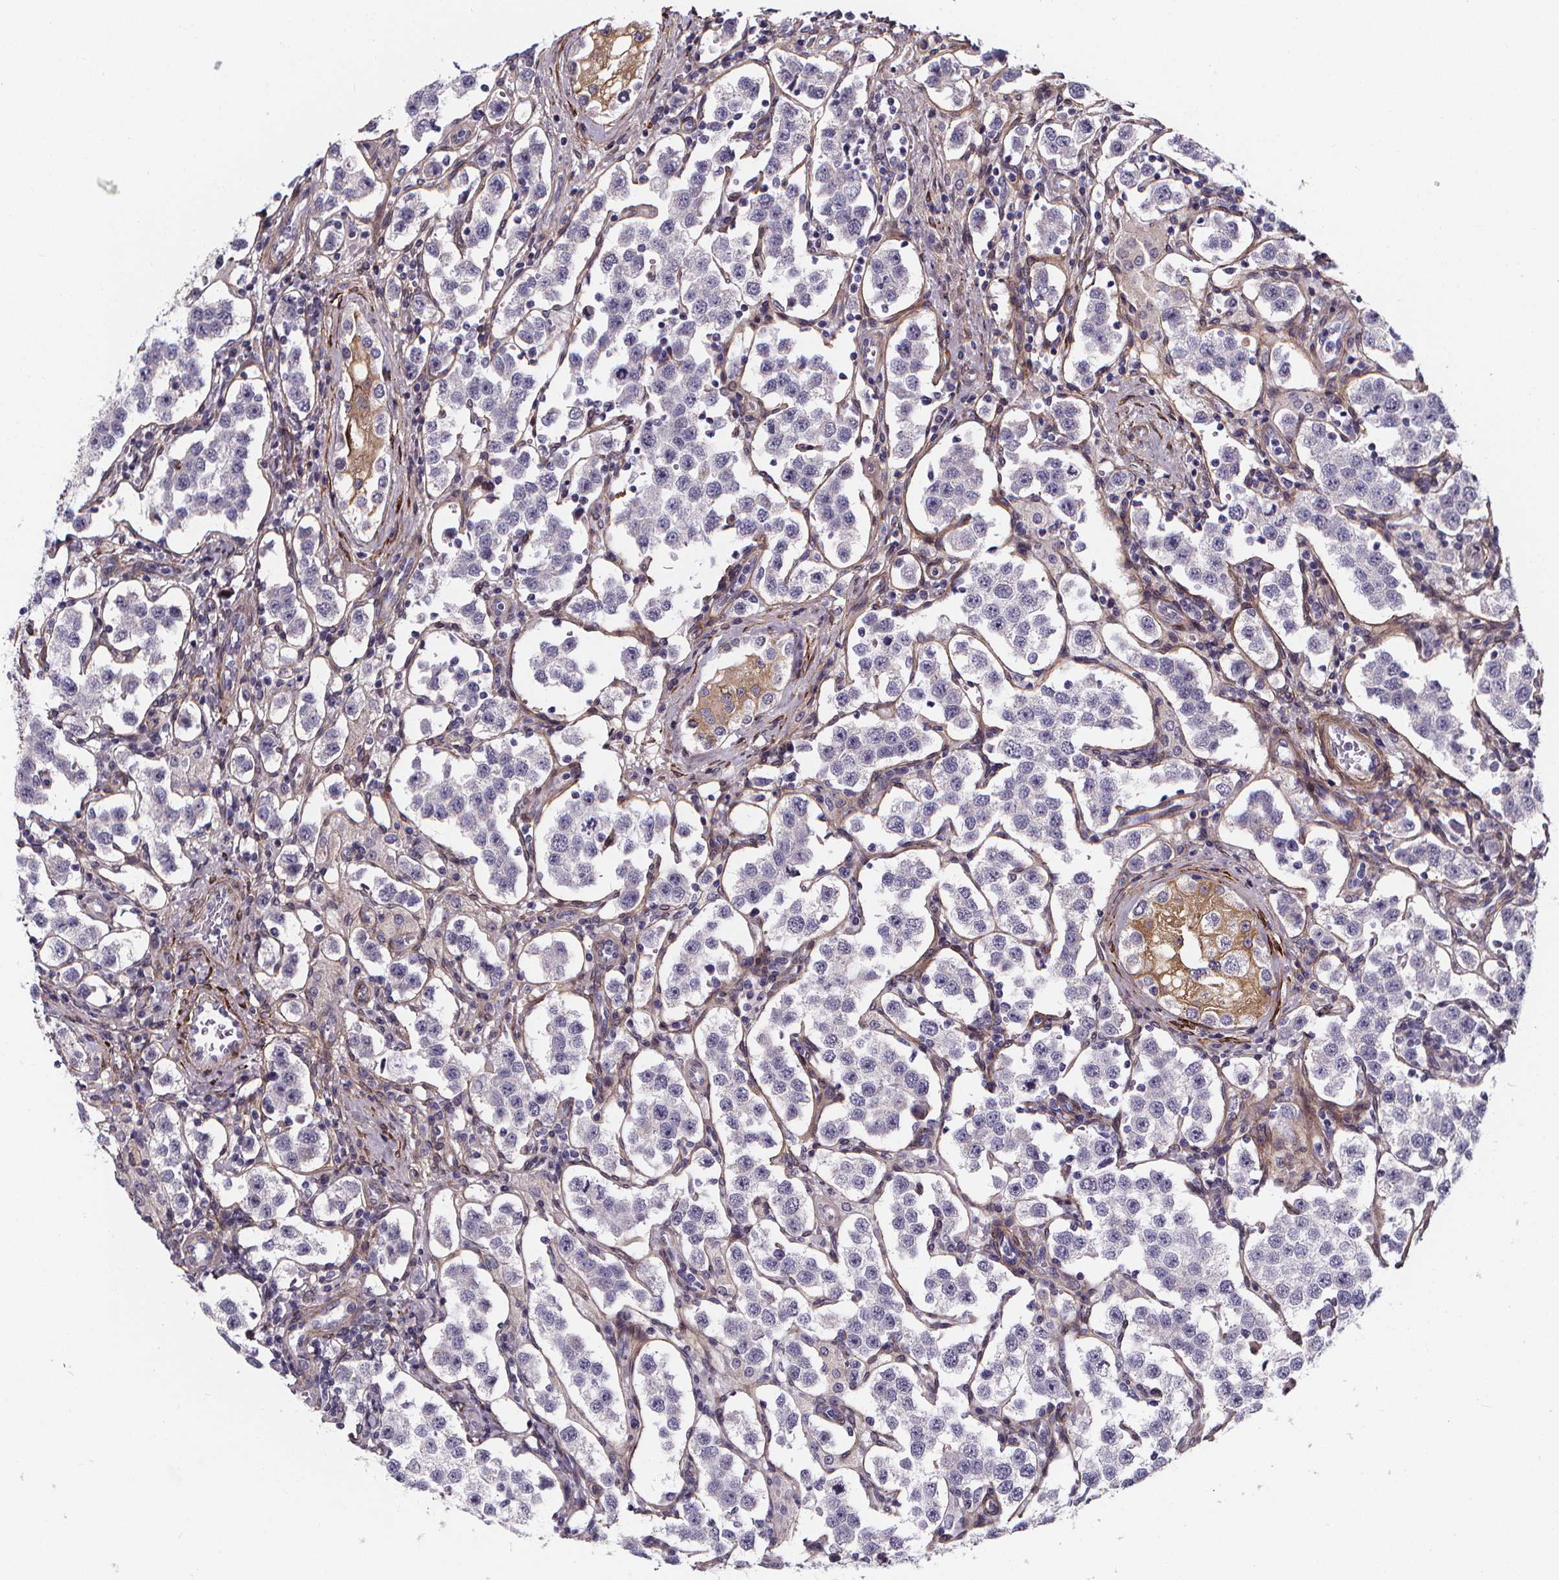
{"staining": {"intensity": "negative", "quantity": "none", "location": "none"}, "tissue": "testis cancer", "cell_type": "Tumor cells", "image_type": "cancer", "snomed": [{"axis": "morphology", "description": "Seminoma, NOS"}, {"axis": "topography", "description": "Testis"}], "caption": "Micrograph shows no protein expression in tumor cells of testis seminoma tissue.", "gene": "AEBP1", "patient": {"sex": "male", "age": 37}}